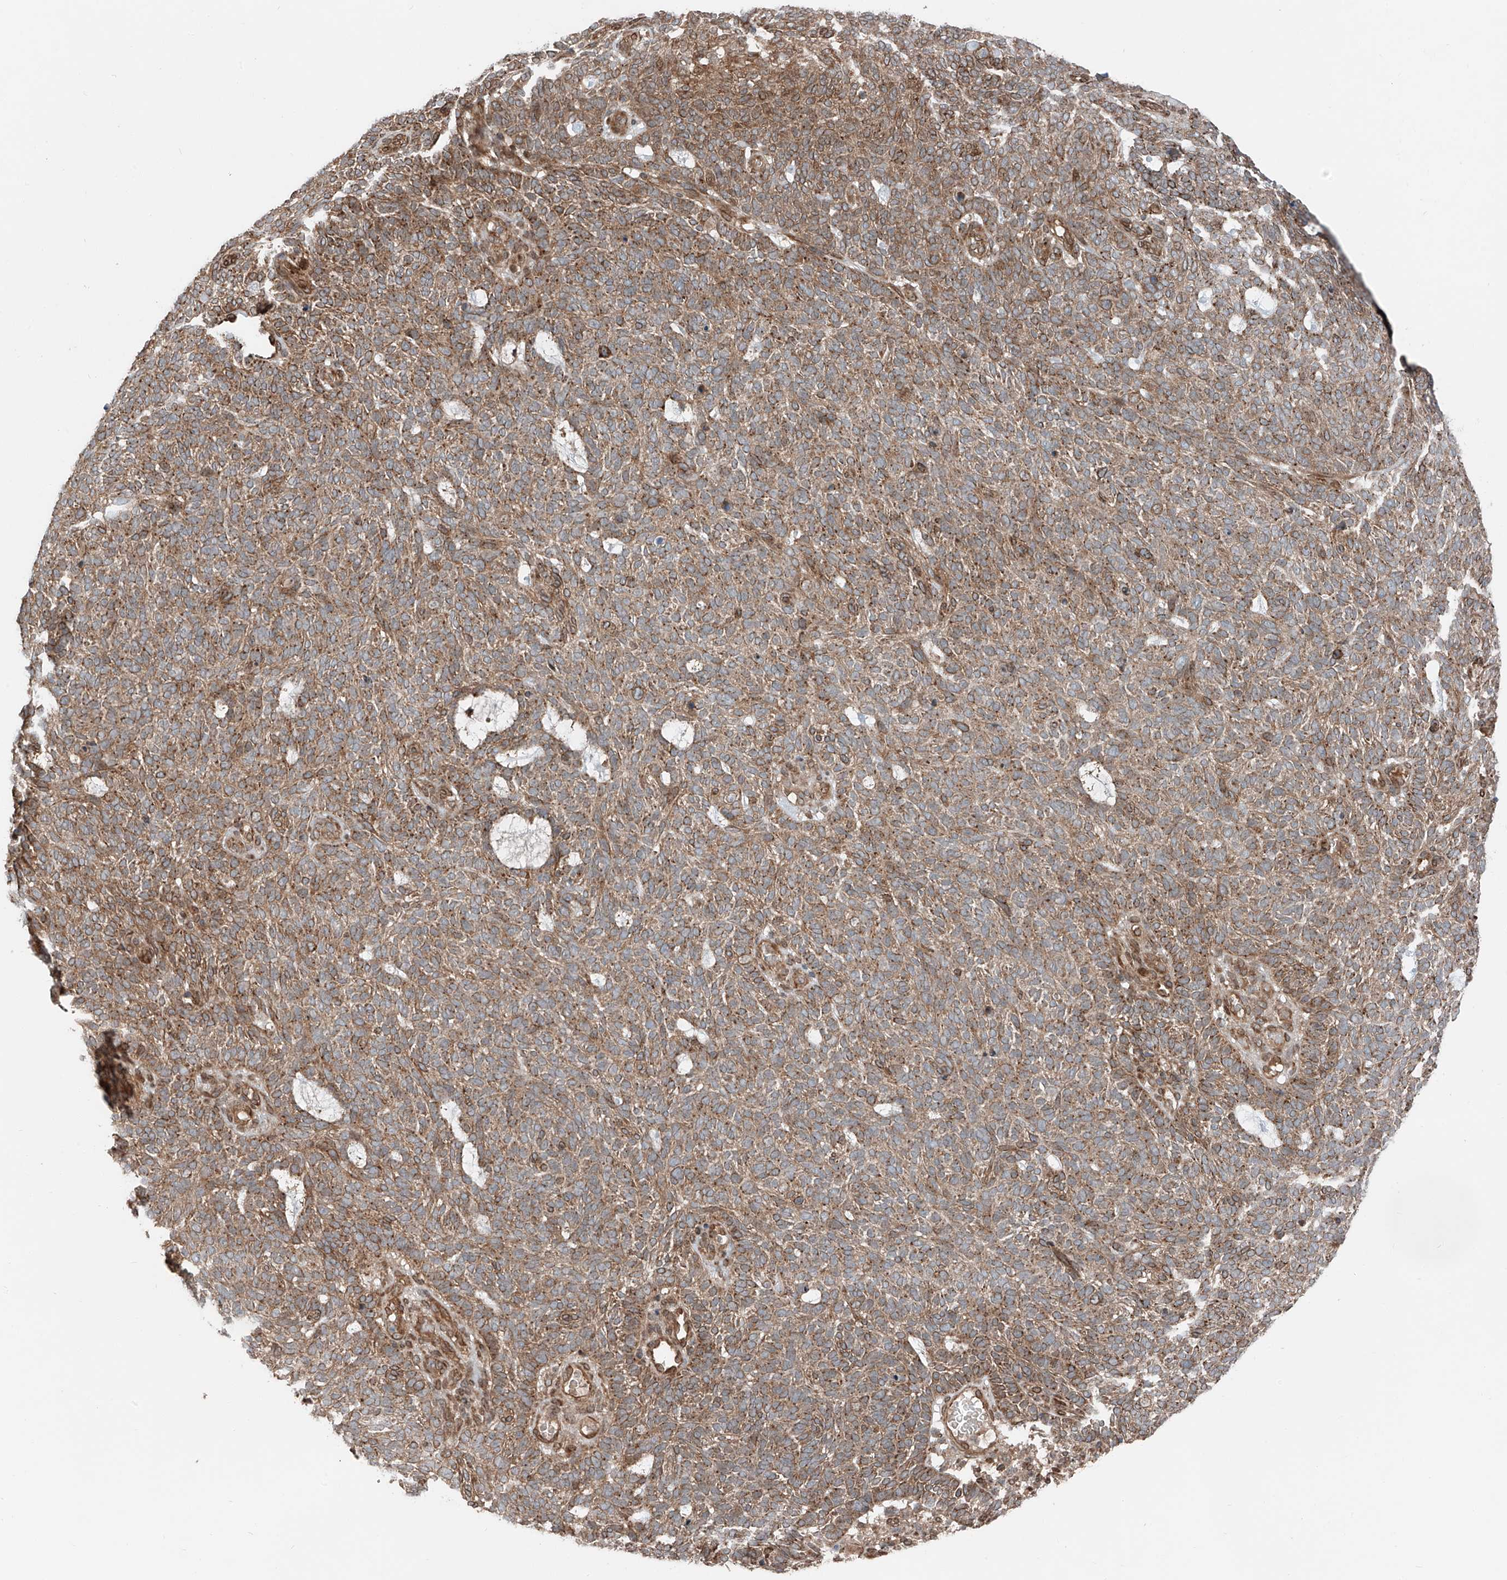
{"staining": {"intensity": "moderate", "quantity": ">75%", "location": "cytoplasmic/membranous"}, "tissue": "skin cancer", "cell_type": "Tumor cells", "image_type": "cancer", "snomed": [{"axis": "morphology", "description": "Squamous cell carcinoma, NOS"}, {"axis": "topography", "description": "Skin"}], "caption": "About >75% of tumor cells in squamous cell carcinoma (skin) show moderate cytoplasmic/membranous protein staining as visualized by brown immunohistochemical staining.", "gene": "CEP162", "patient": {"sex": "female", "age": 90}}